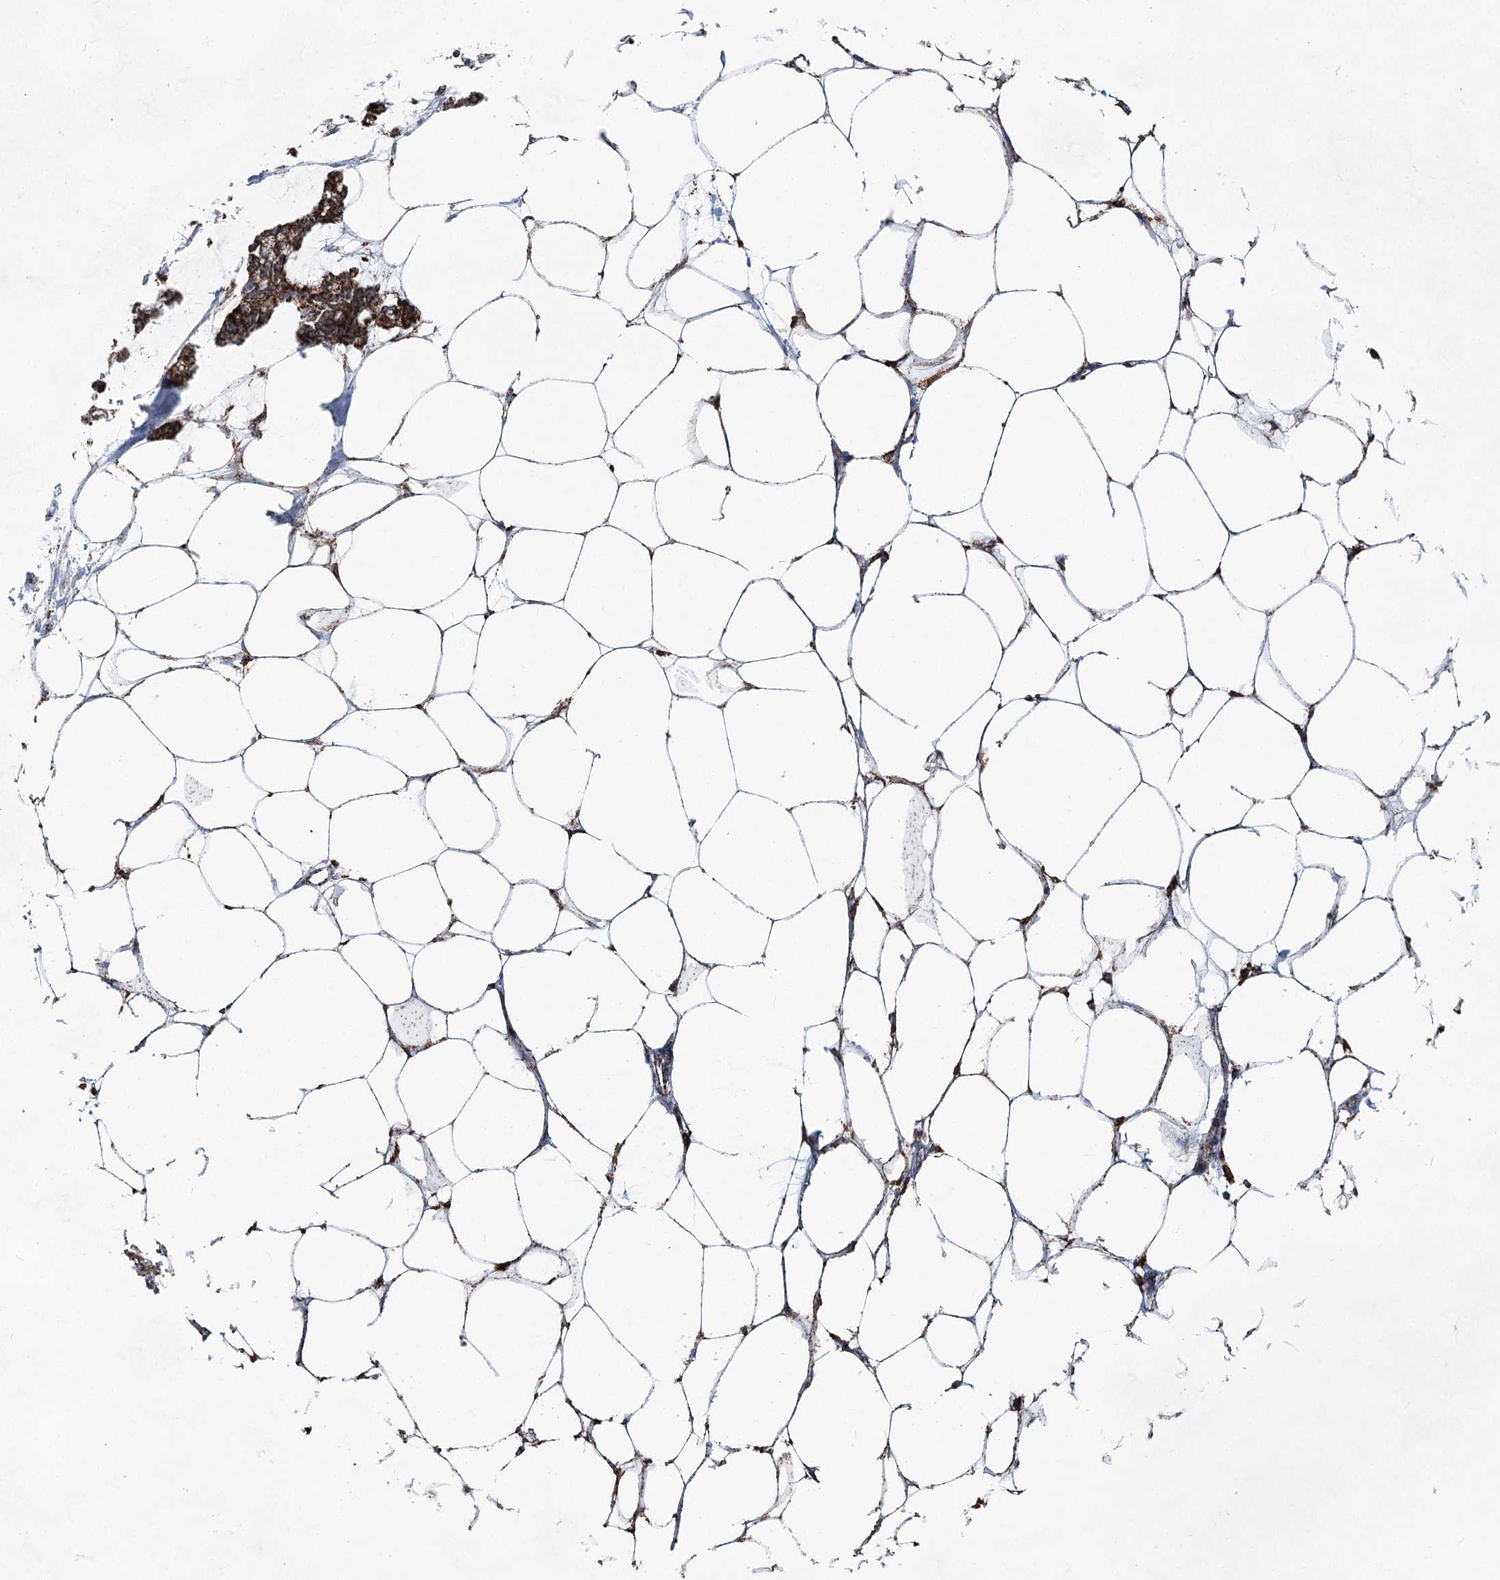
{"staining": {"intensity": "weak", "quantity": ">75%", "location": "cytoplasmic/membranous"}, "tissue": "adipose tissue", "cell_type": "Adipocytes", "image_type": "normal", "snomed": [{"axis": "morphology", "description": "Normal tissue, NOS"}, {"axis": "morphology", "description": "Adenocarcinoma, NOS"}, {"axis": "topography", "description": "Colon"}, {"axis": "topography", "description": "Peripheral nerve tissue"}], "caption": "Protein staining of unremarkable adipose tissue demonstrates weak cytoplasmic/membranous staining in about >75% of adipocytes.", "gene": "CWF19L1", "patient": {"sex": "male", "age": 14}}